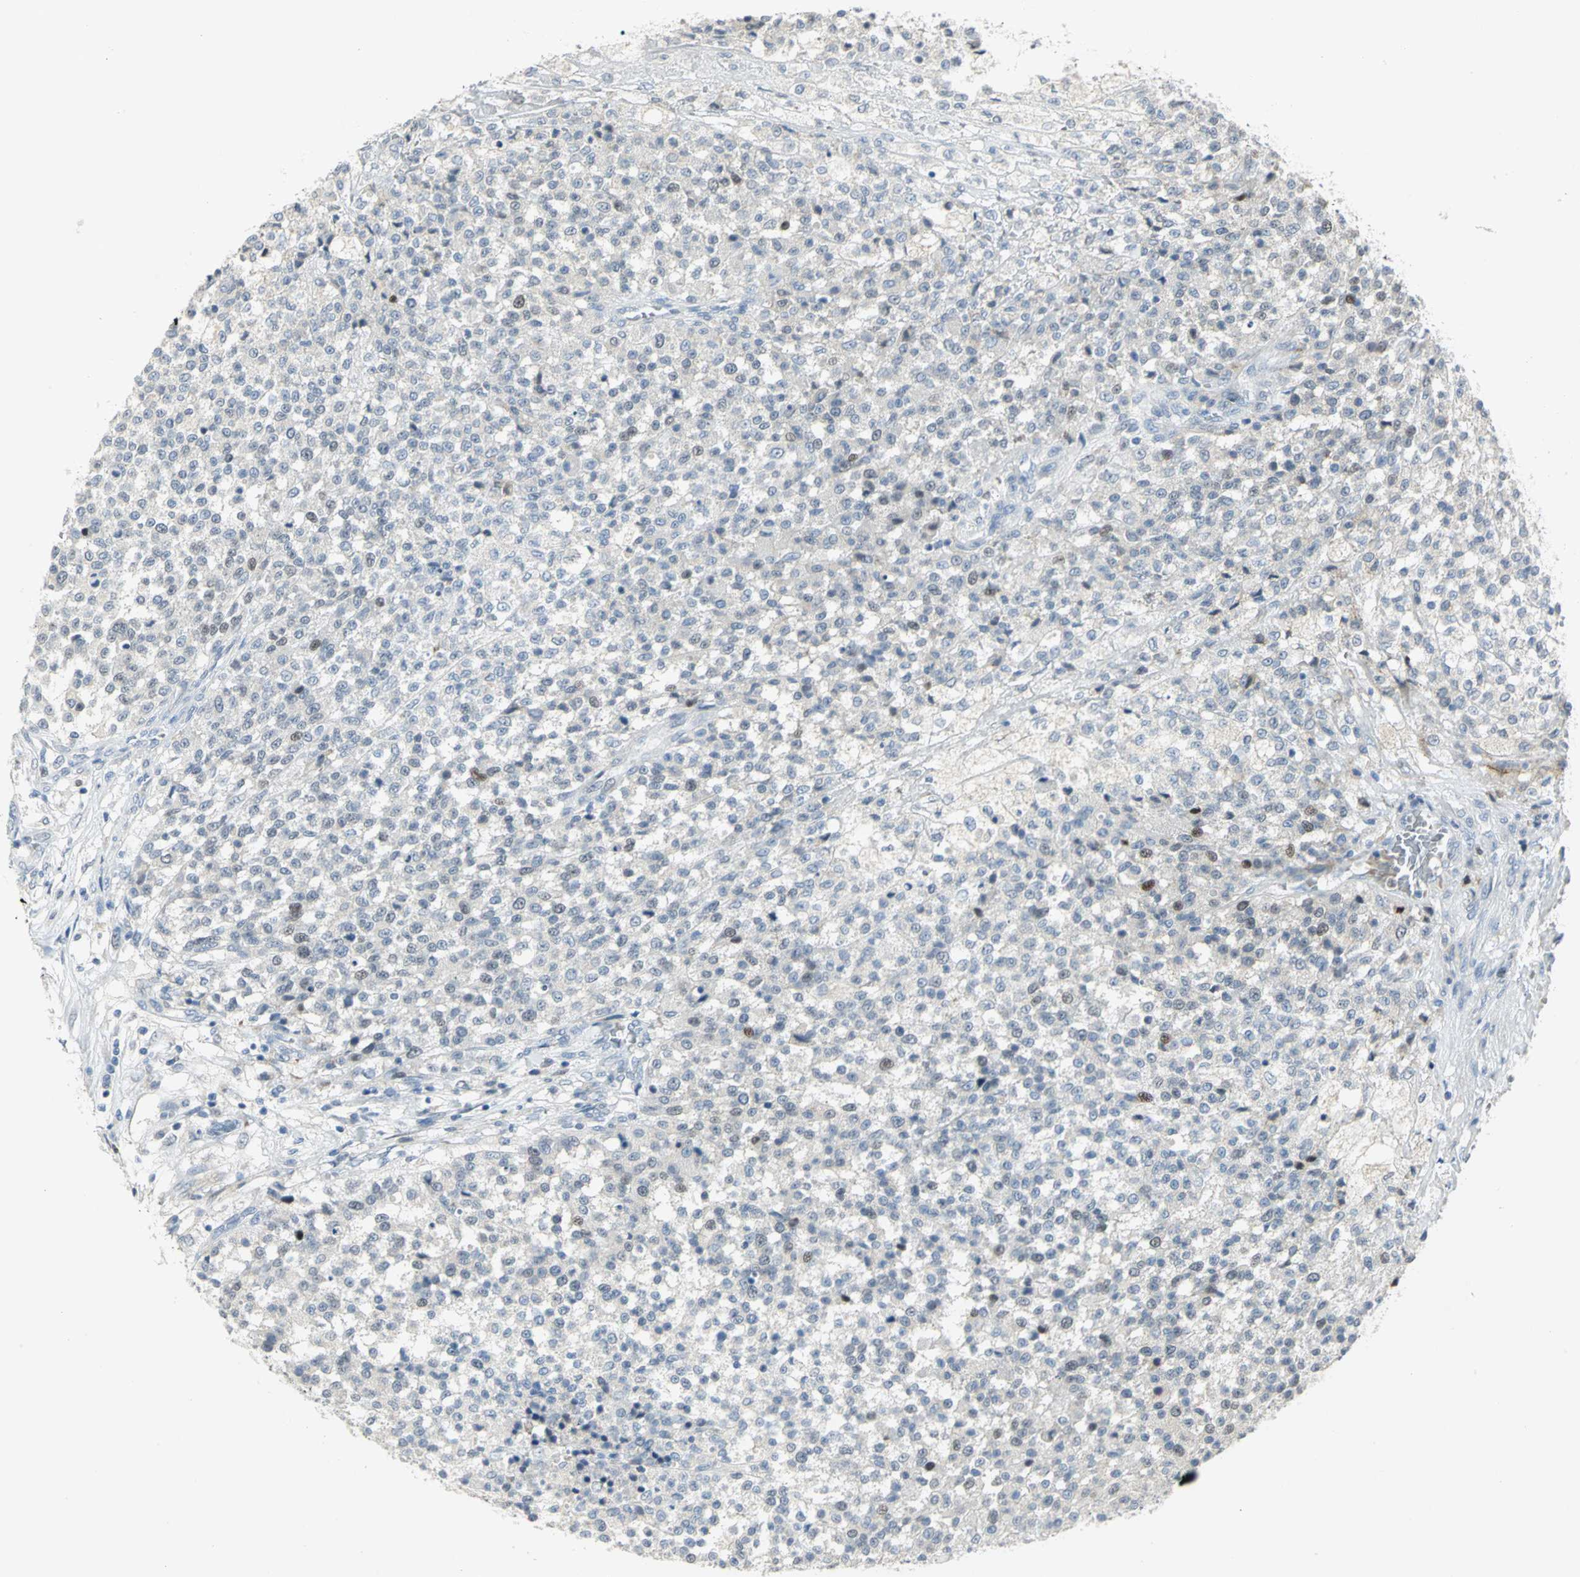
{"staining": {"intensity": "negative", "quantity": "none", "location": "none"}, "tissue": "testis cancer", "cell_type": "Tumor cells", "image_type": "cancer", "snomed": [{"axis": "morphology", "description": "Seminoma, NOS"}, {"axis": "topography", "description": "Testis"}], "caption": "Tumor cells show no significant positivity in testis seminoma.", "gene": "BCL6", "patient": {"sex": "male", "age": 59}}